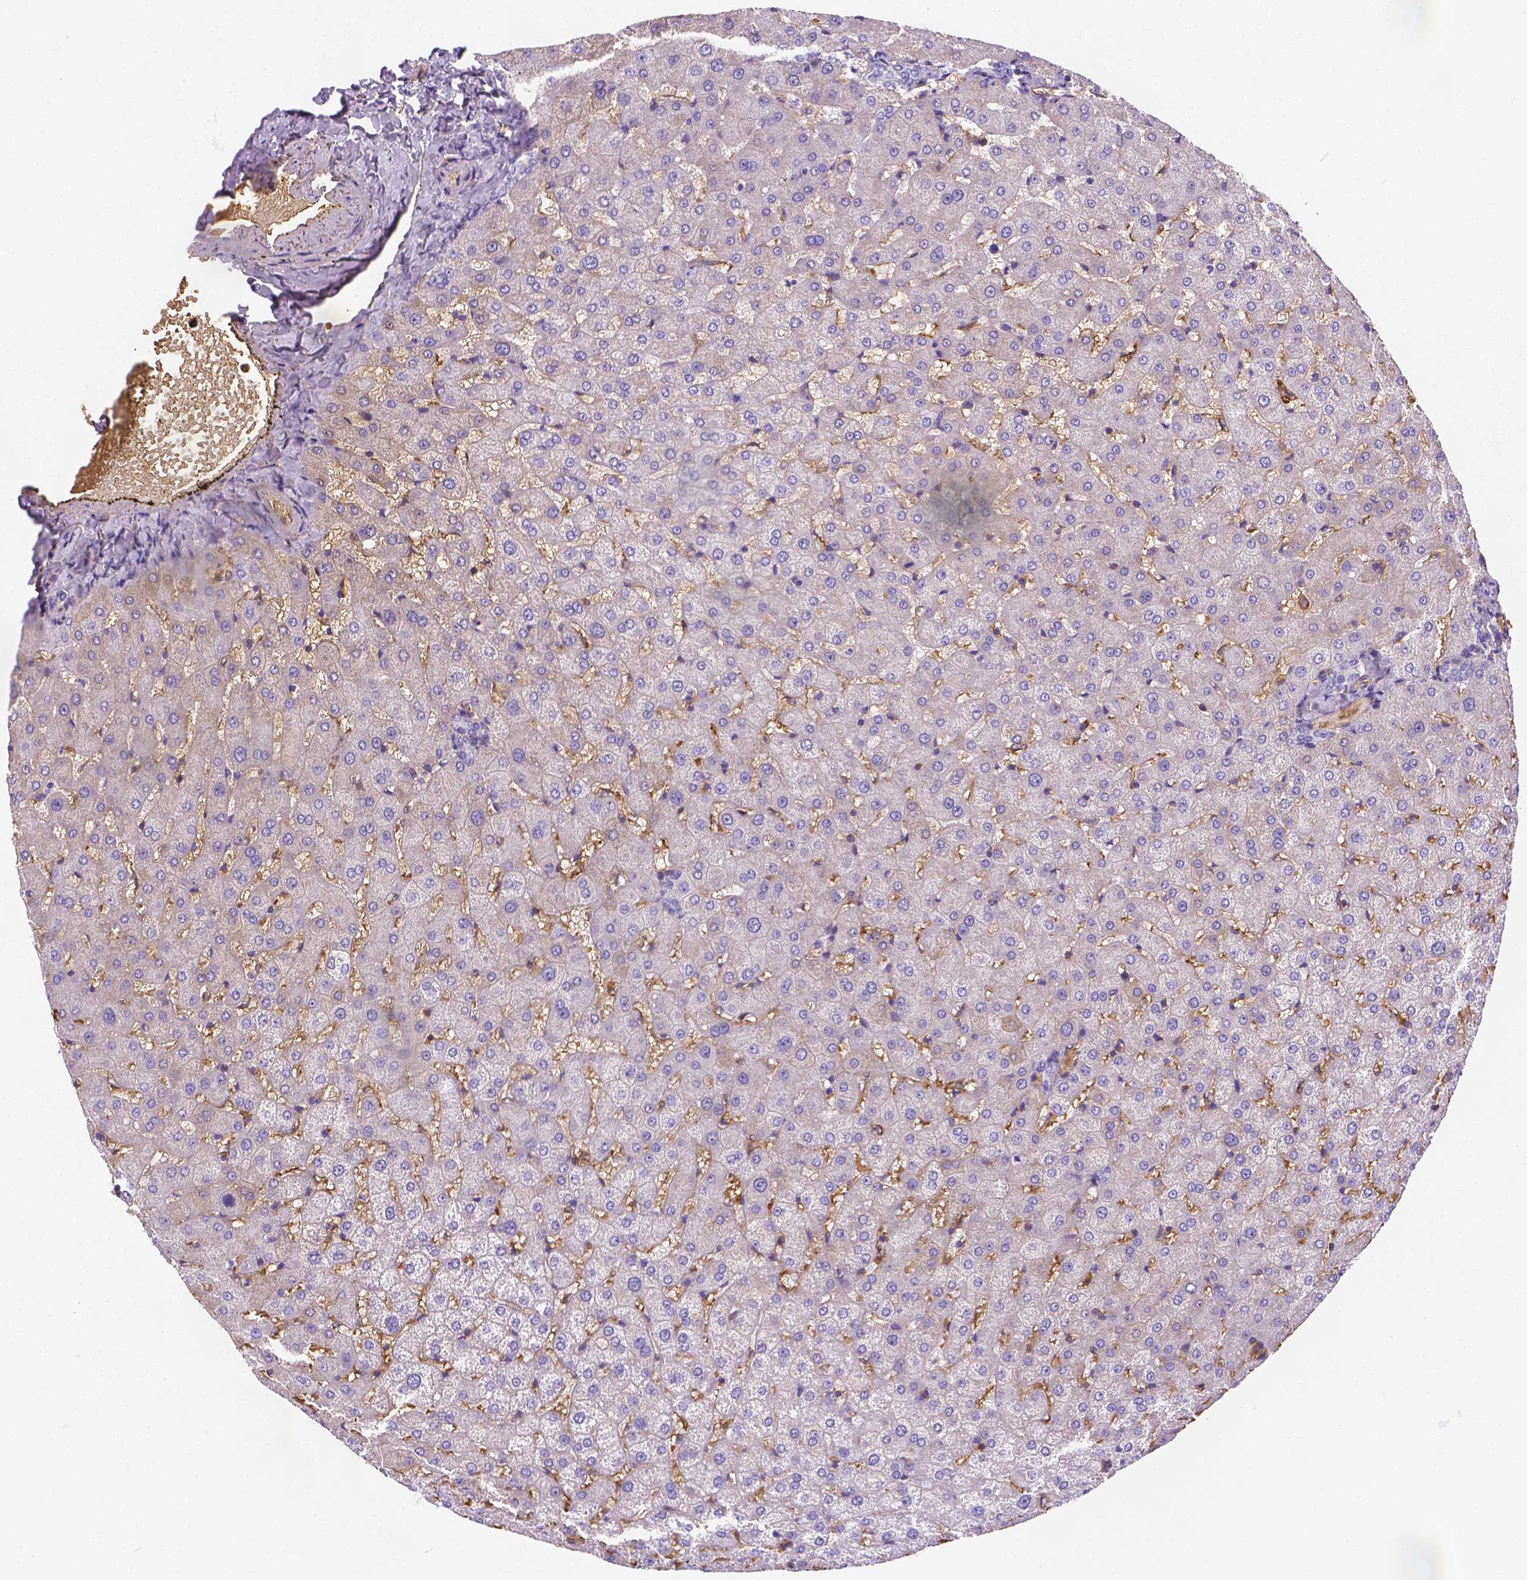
{"staining": {"intensity": "negative", "quantity": "none", "location": "none"}, "tissue": "liver", "cell_type": "Cholangiocytes", "image_type": "normal", "snomed": [{"axis": "morphology", "description": "Normal tissue, NOS"}, {"axis": "topography", "description": "Liver"}], "caption": "Normal liver was stained to show a protein in brown. There is no significant positivity in cholangiocytes. (DAB immunohistochemistry with hematoxylin counter stain).", "gene": "SLC40A1", "patient": {"sex": "female", "age": 50}}